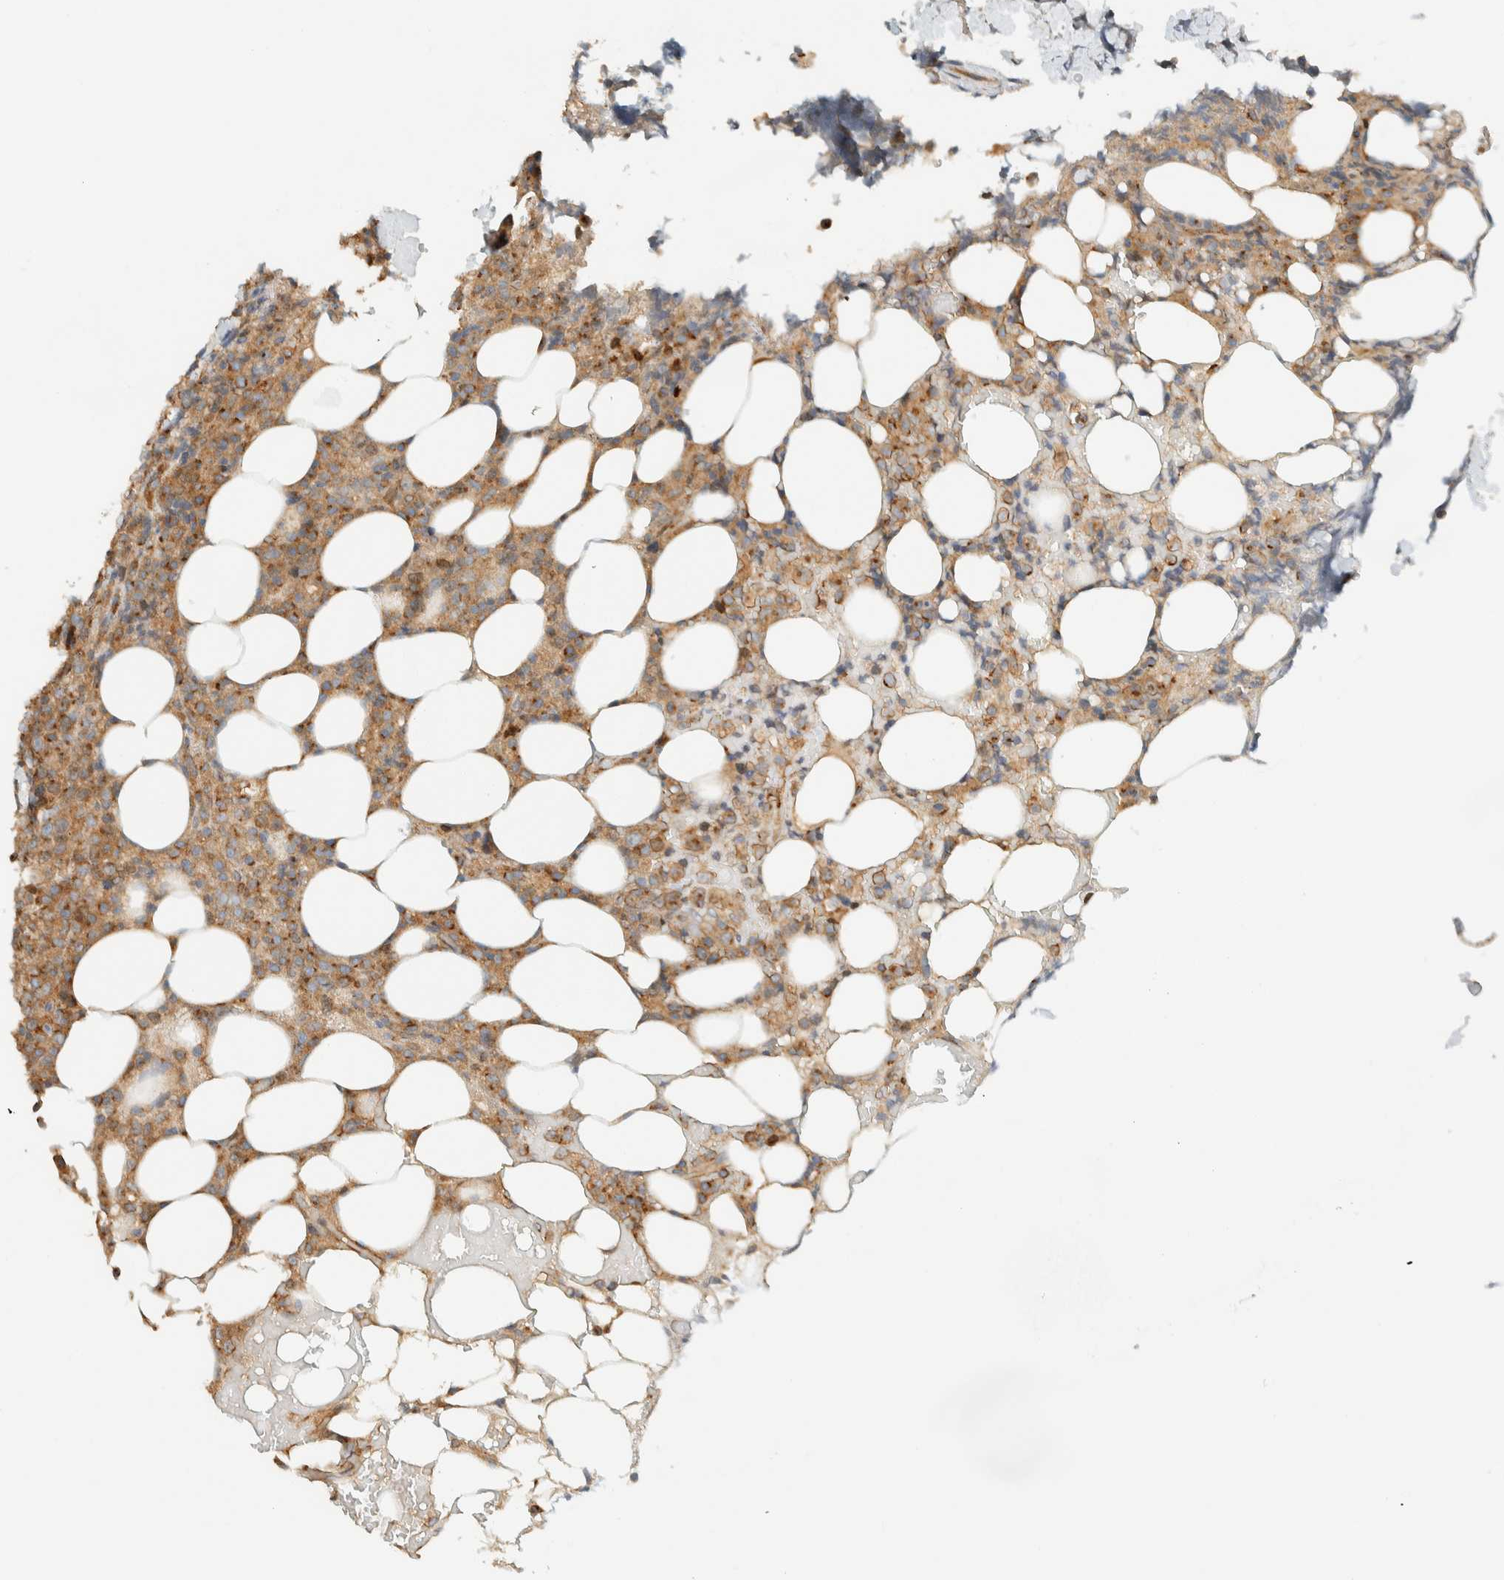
{"staining": {"intensity": "moderate", "quantity": ">75%", "location": "cytoplasmic/membranous"}, "tissue": "lymphoma", "cell_type": "Tumor cells", "image_type": "cancer", "snomed": [{"axis": "morphology", "description": "Malignant lymphoma, non-Hodgkin's type, High grade"}, {"axis": "topography", "description": "Lymph node"}], "caption": "Lymphoma tissue shows moderate cytoplasmic/membranous expression in about >75% of tumor cells (Stains: DAB (3,3'-diaminobenzidine) in brown, nuclei in blue, Microscopy: brightfield microscopy at high magnification).", "gene": "ARFGEF1", "patient": {"sex": "male", "age": 13}}